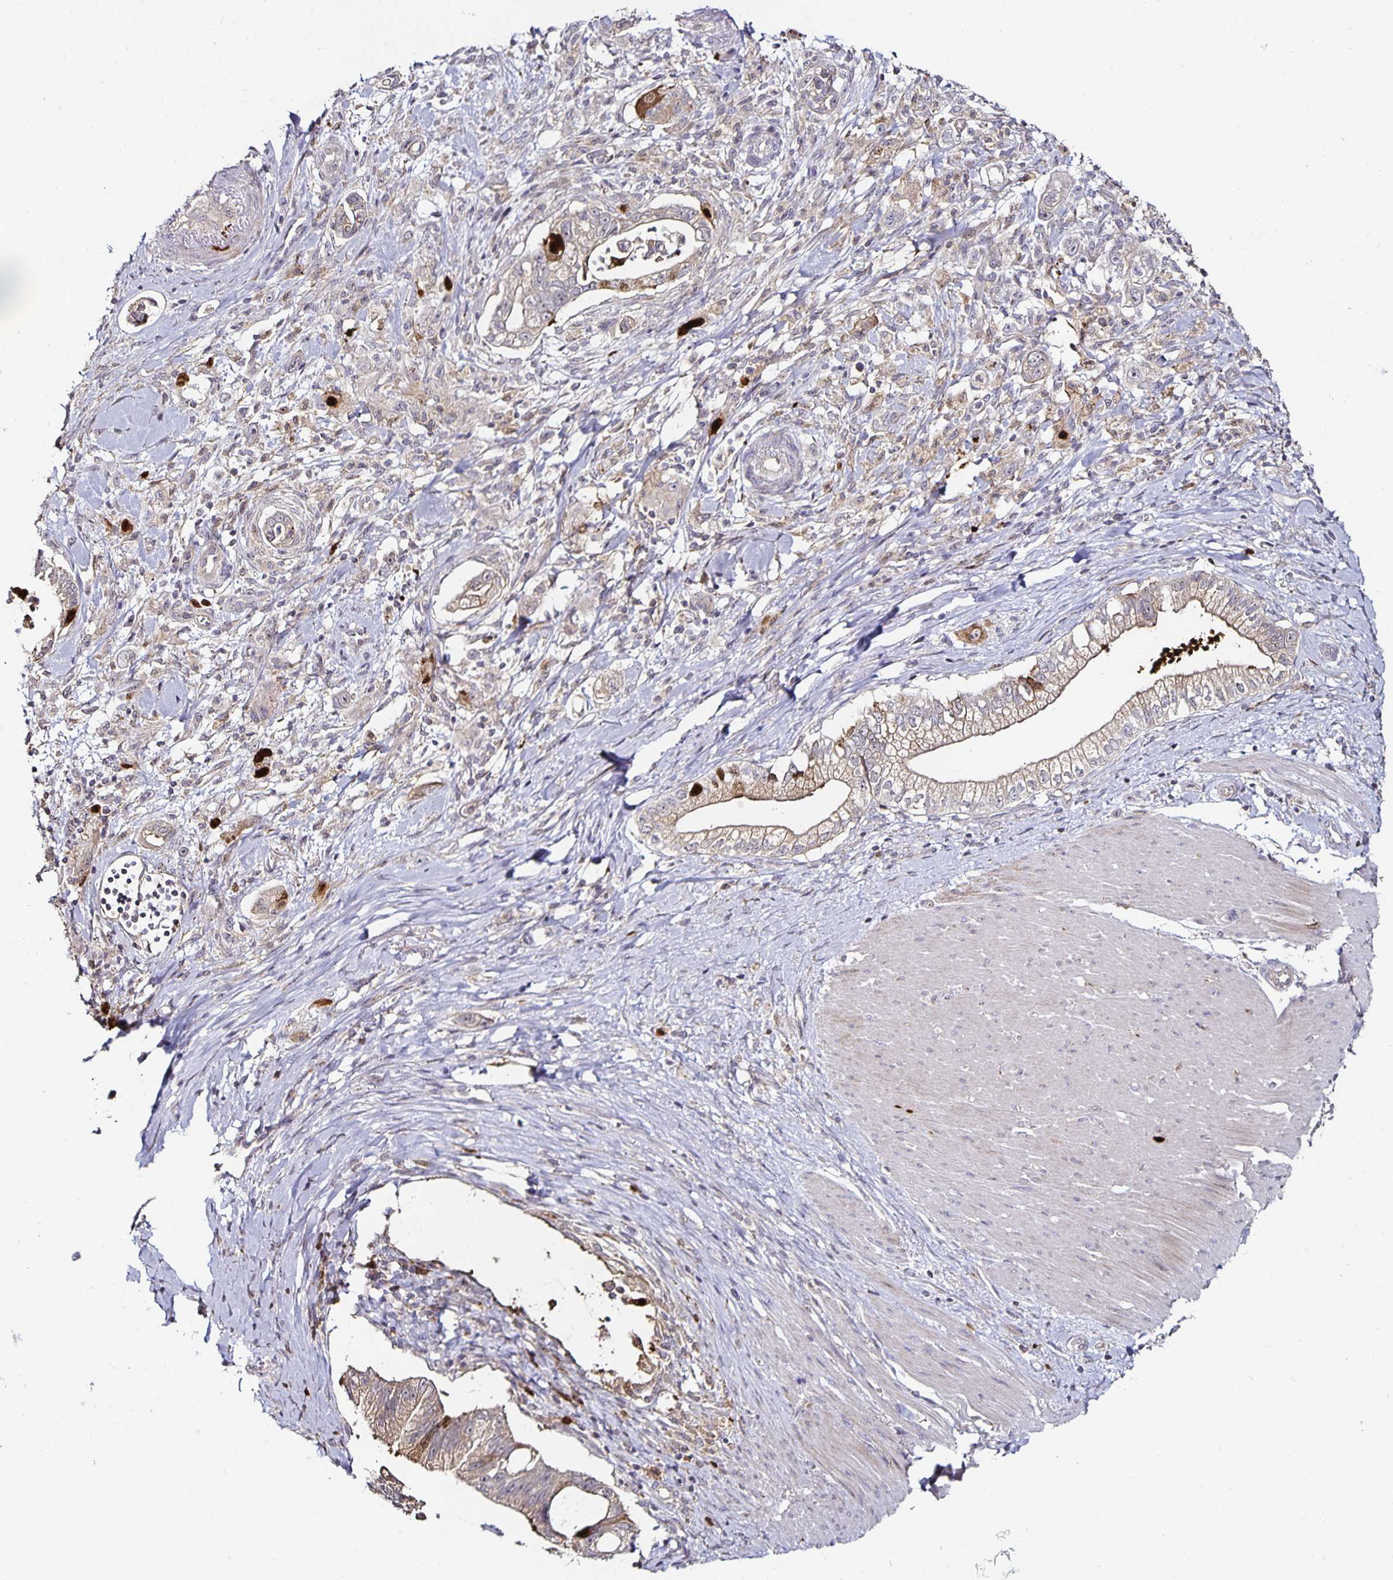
{"staining": {"intensity": "strong", "quantity": "<25%", "location": "nuclear"}, "tissue": "pancreatic cancer", "cell_type": "Tumor cells", "image_type": "cancer", "snomed": [{"axis": "morphology", "description": "Adenocarcinoma, NOS"}, {"axis": "topography", "description": "Pancreas"}], "caption": "Immunohistochemical staining of human adenocarcinoma (pancreatic) exhibits medium levels of strong nuclear protein staining in approximately <25% of tumor cells. The staining is performed using DAB (3,3'-diaminobenzidine) brown chromogen to label protein expression. The nuclei are counter-stained blue using hematoxylin.", "gene": "ANLN", "patient": {"sex": "male", "age": 70}}